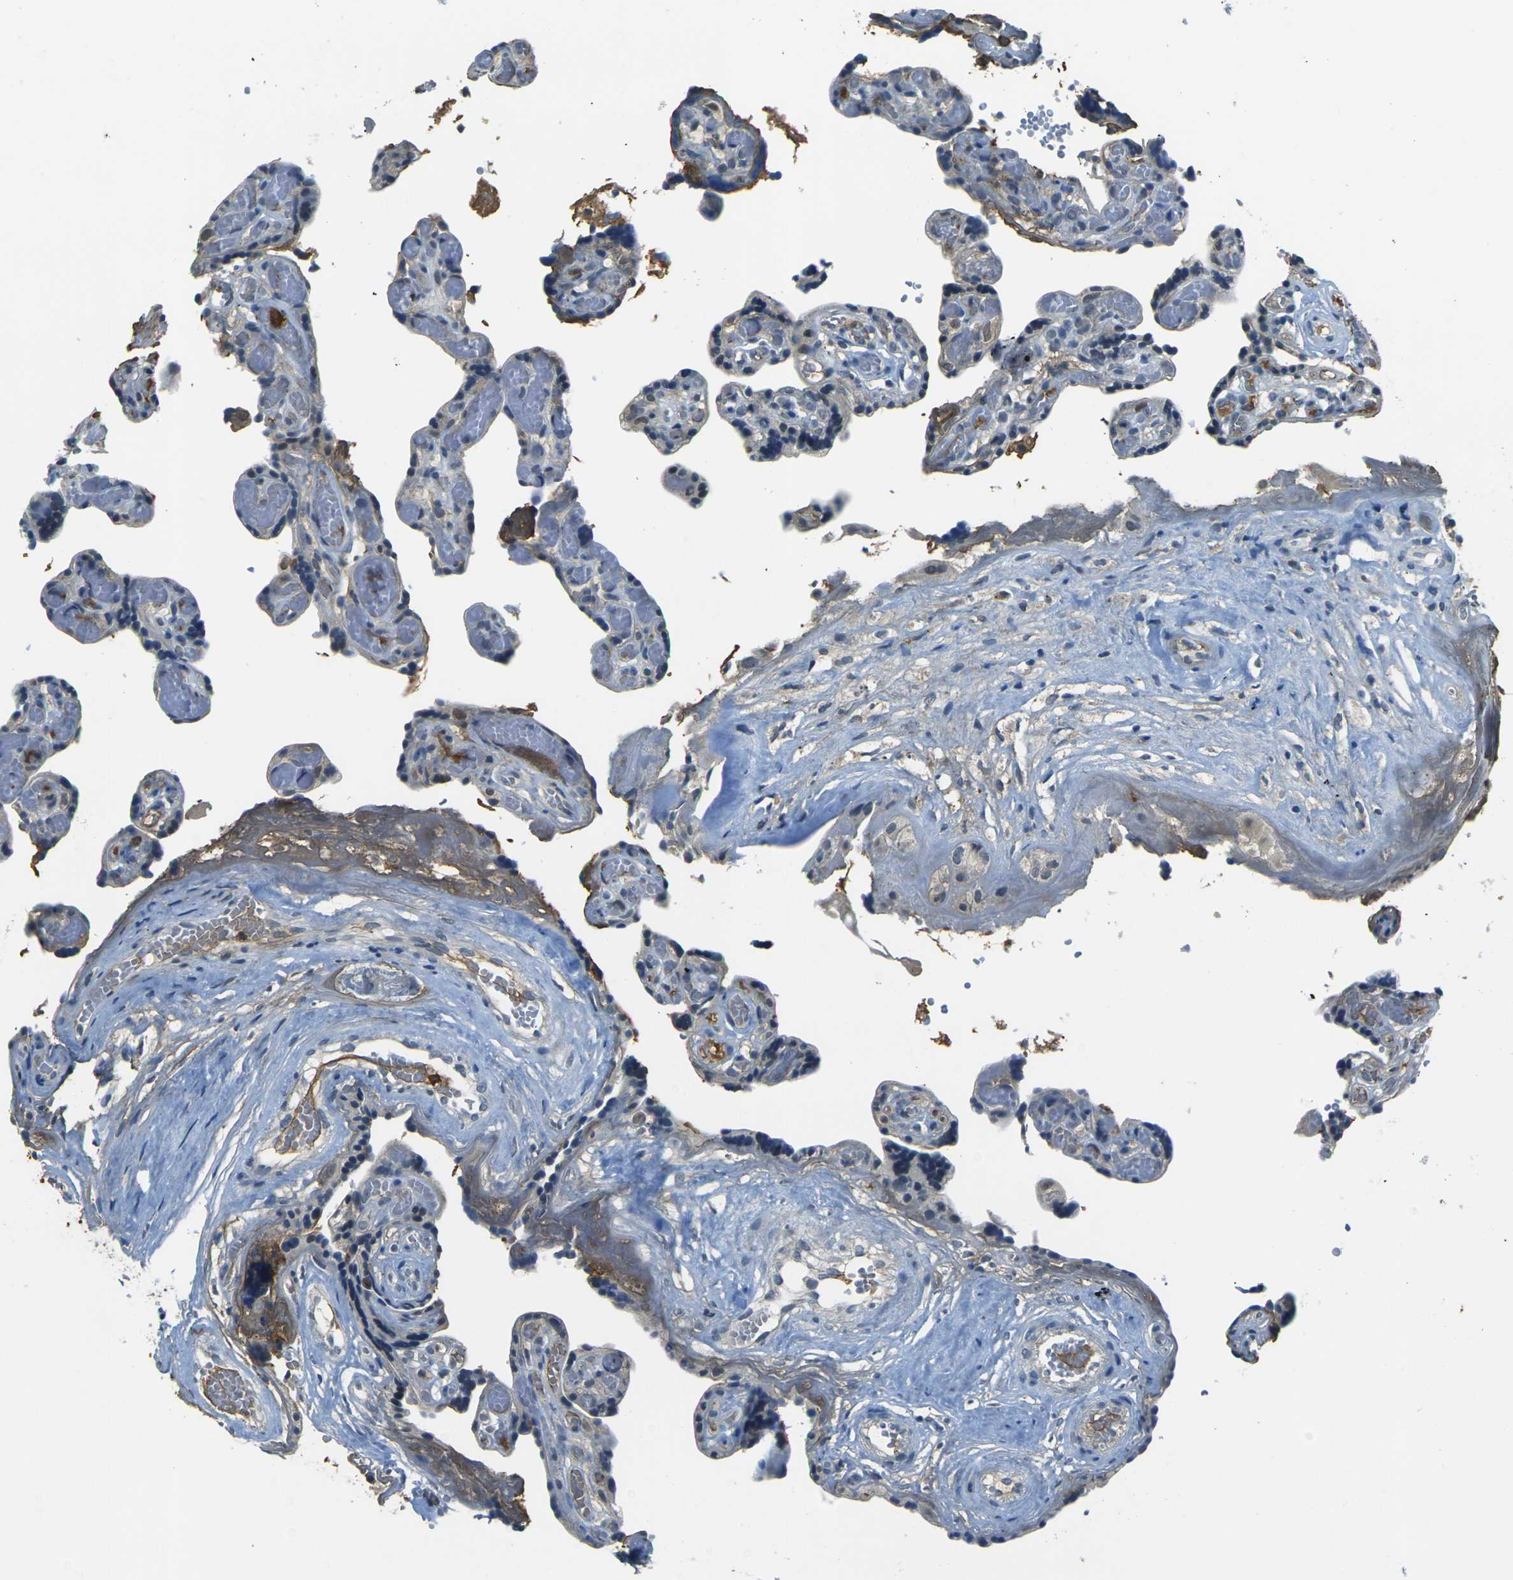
{"staining": {"intensity": "weak", "quantity": ">75%", "location": "cytoplasmic/membranous"}, "tissue": "placenta", "cell_type": "Trophoblastic cells", "image_type": "normal", "snomed": [{"axis": "morphology", "description": "Normal tissue, NOS"}, {"axis": "topography", "description": "Placenta"}], "caption": "Brown immunohistochemical staining in unremarkable placenta reveals weak cytoplasmic/membranous expression in approximately >75% of trophoblastic cells. The protein is shown in brown color, while the nuclei are stained blue.", "gene": "PIGL", "patient": {"sex": "female", "age": 30}}